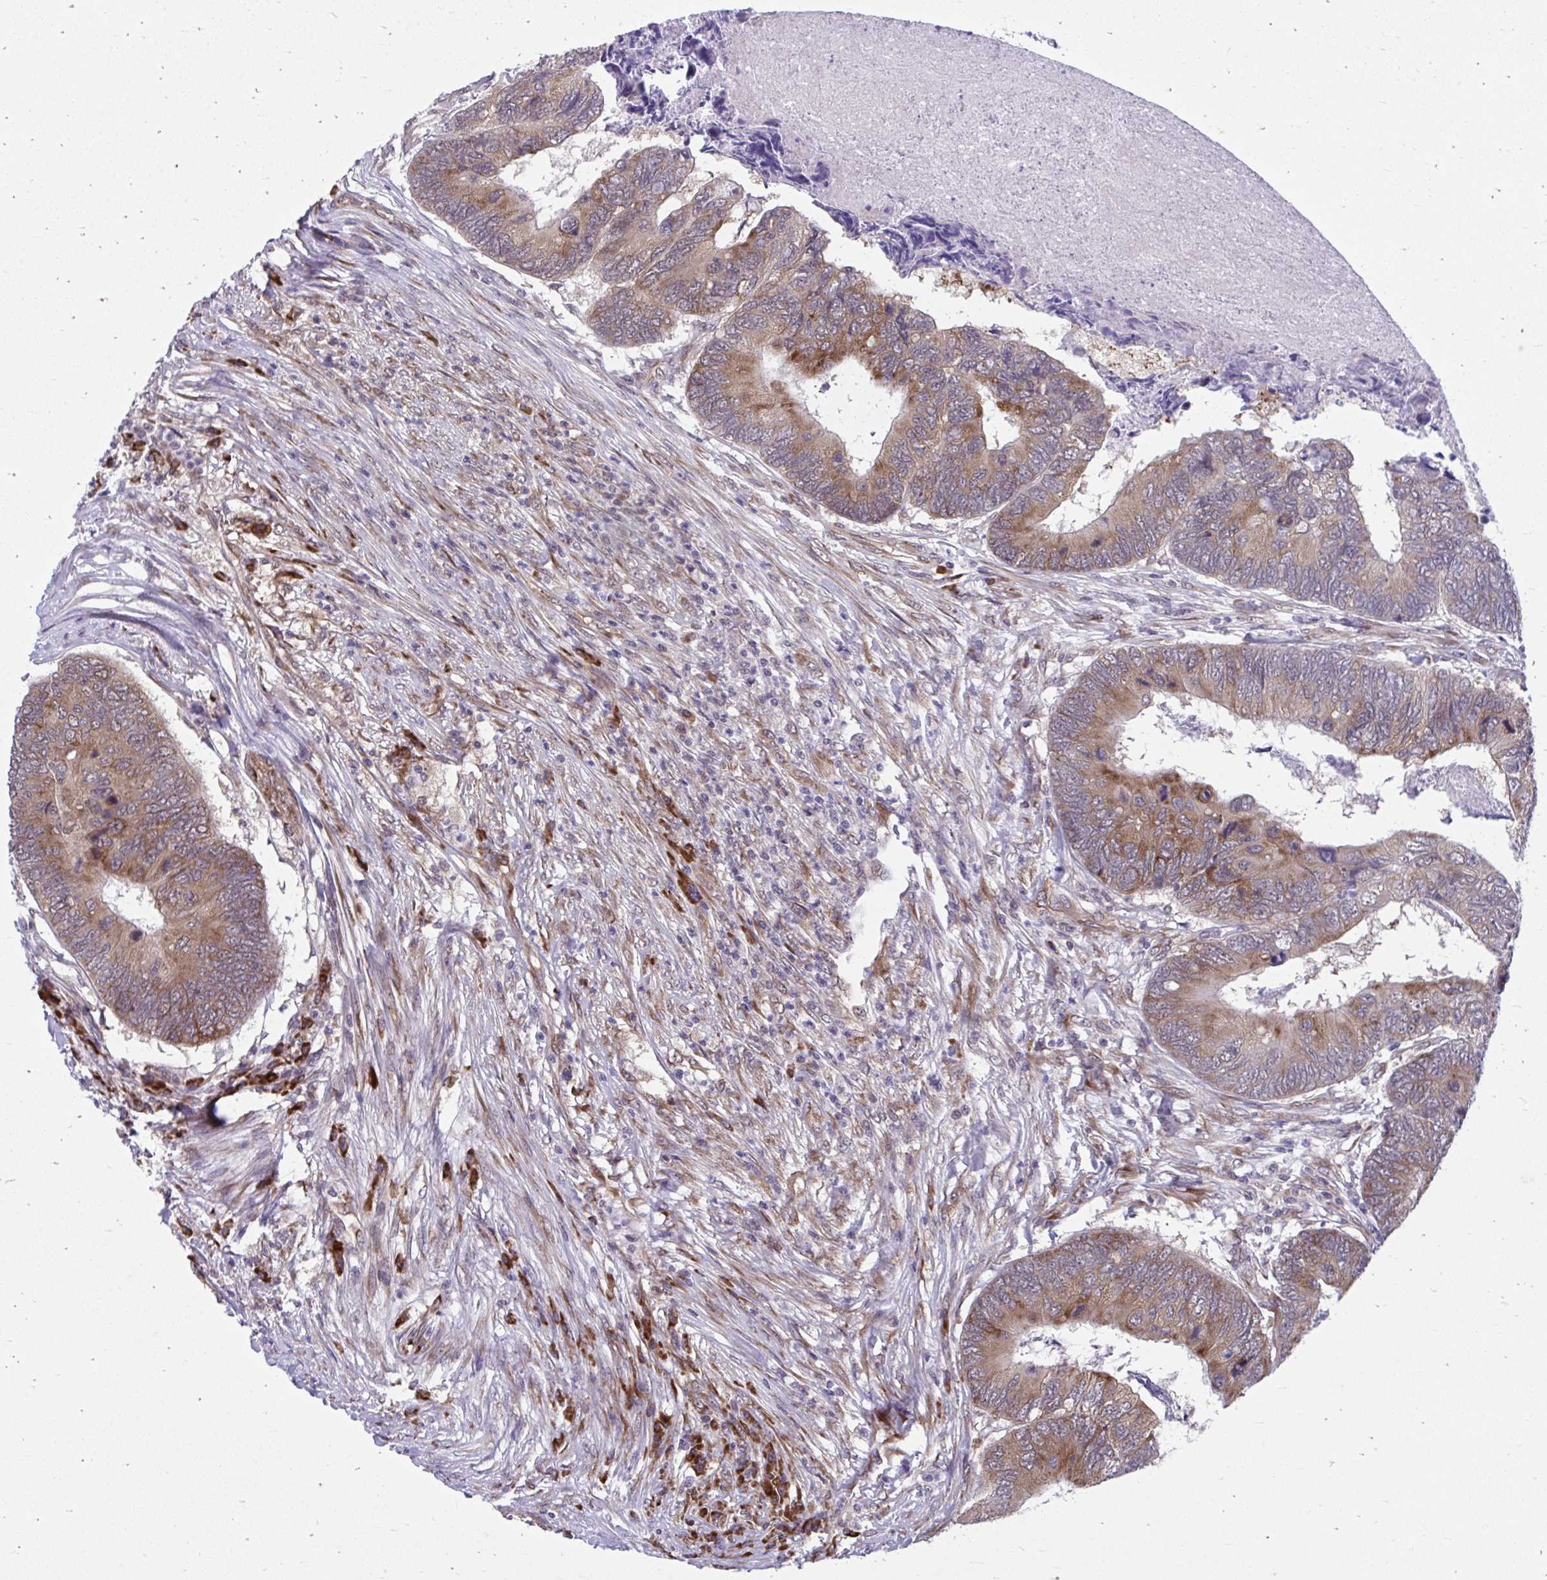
{"staining": {"intensity": "moderate", "quantity": ">75%", "location": "cytoplasmic/membranous"}, "tissue": "colorectal cancer", "cell_type": "Tumor cells", "image_type": "cancer", "snomed": [{"axis": "morphology", "description": "Adenocarcinoma, NOS"}, {"axis": "topography", "description": "Colon"}], "caption": "Immunohistochemical staining of human colorectal cancer (adenocarcinoma) demonstrates medium levels of moderate cytoplasmic/membranous protein positivity in approximately >75% of tumor cells.", "gene": "SELENON", "patient": {"sex": "female", "age": 67}}